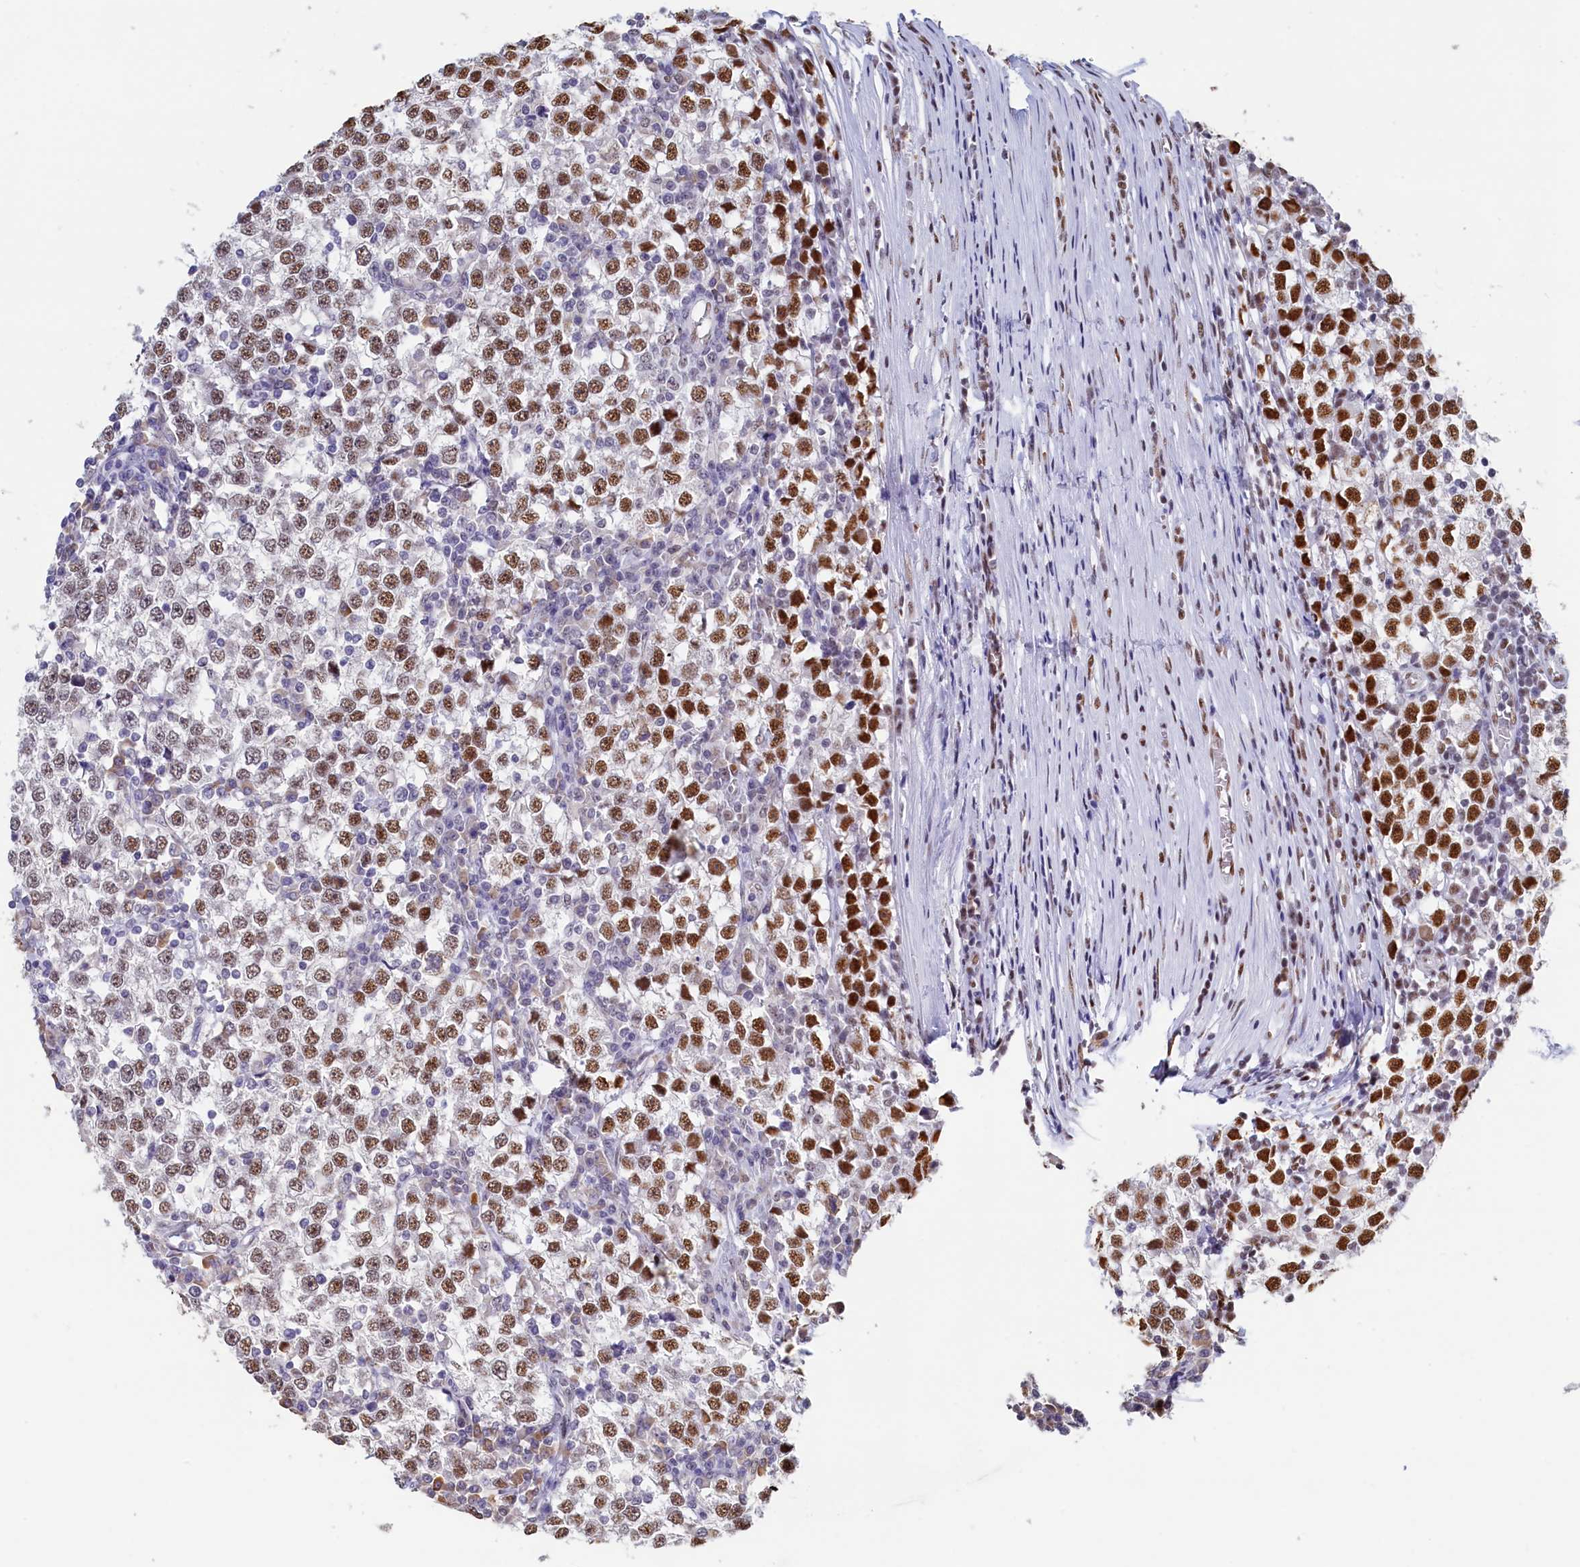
{"staining": {"intensity": "strong", "quantity": "25%-75%", "location": "nuclear"}, "tissue": "testis cancer", "cell_type": "Tumor cells", "image_type": "cancer", "snomed": [{"axis": "morphology", "description": "Seminoma, NOS"}, {"axis": "topography", "description": "Testis"}], "caption": "The image shows immunohistochemical staining of testis cancer (seminoma). There is strong nuclear staining is seen in approximately 25%-75% of tumor cells.", "gene": "MOSPD3", "patient": {"sex": "male", "age": 65}}